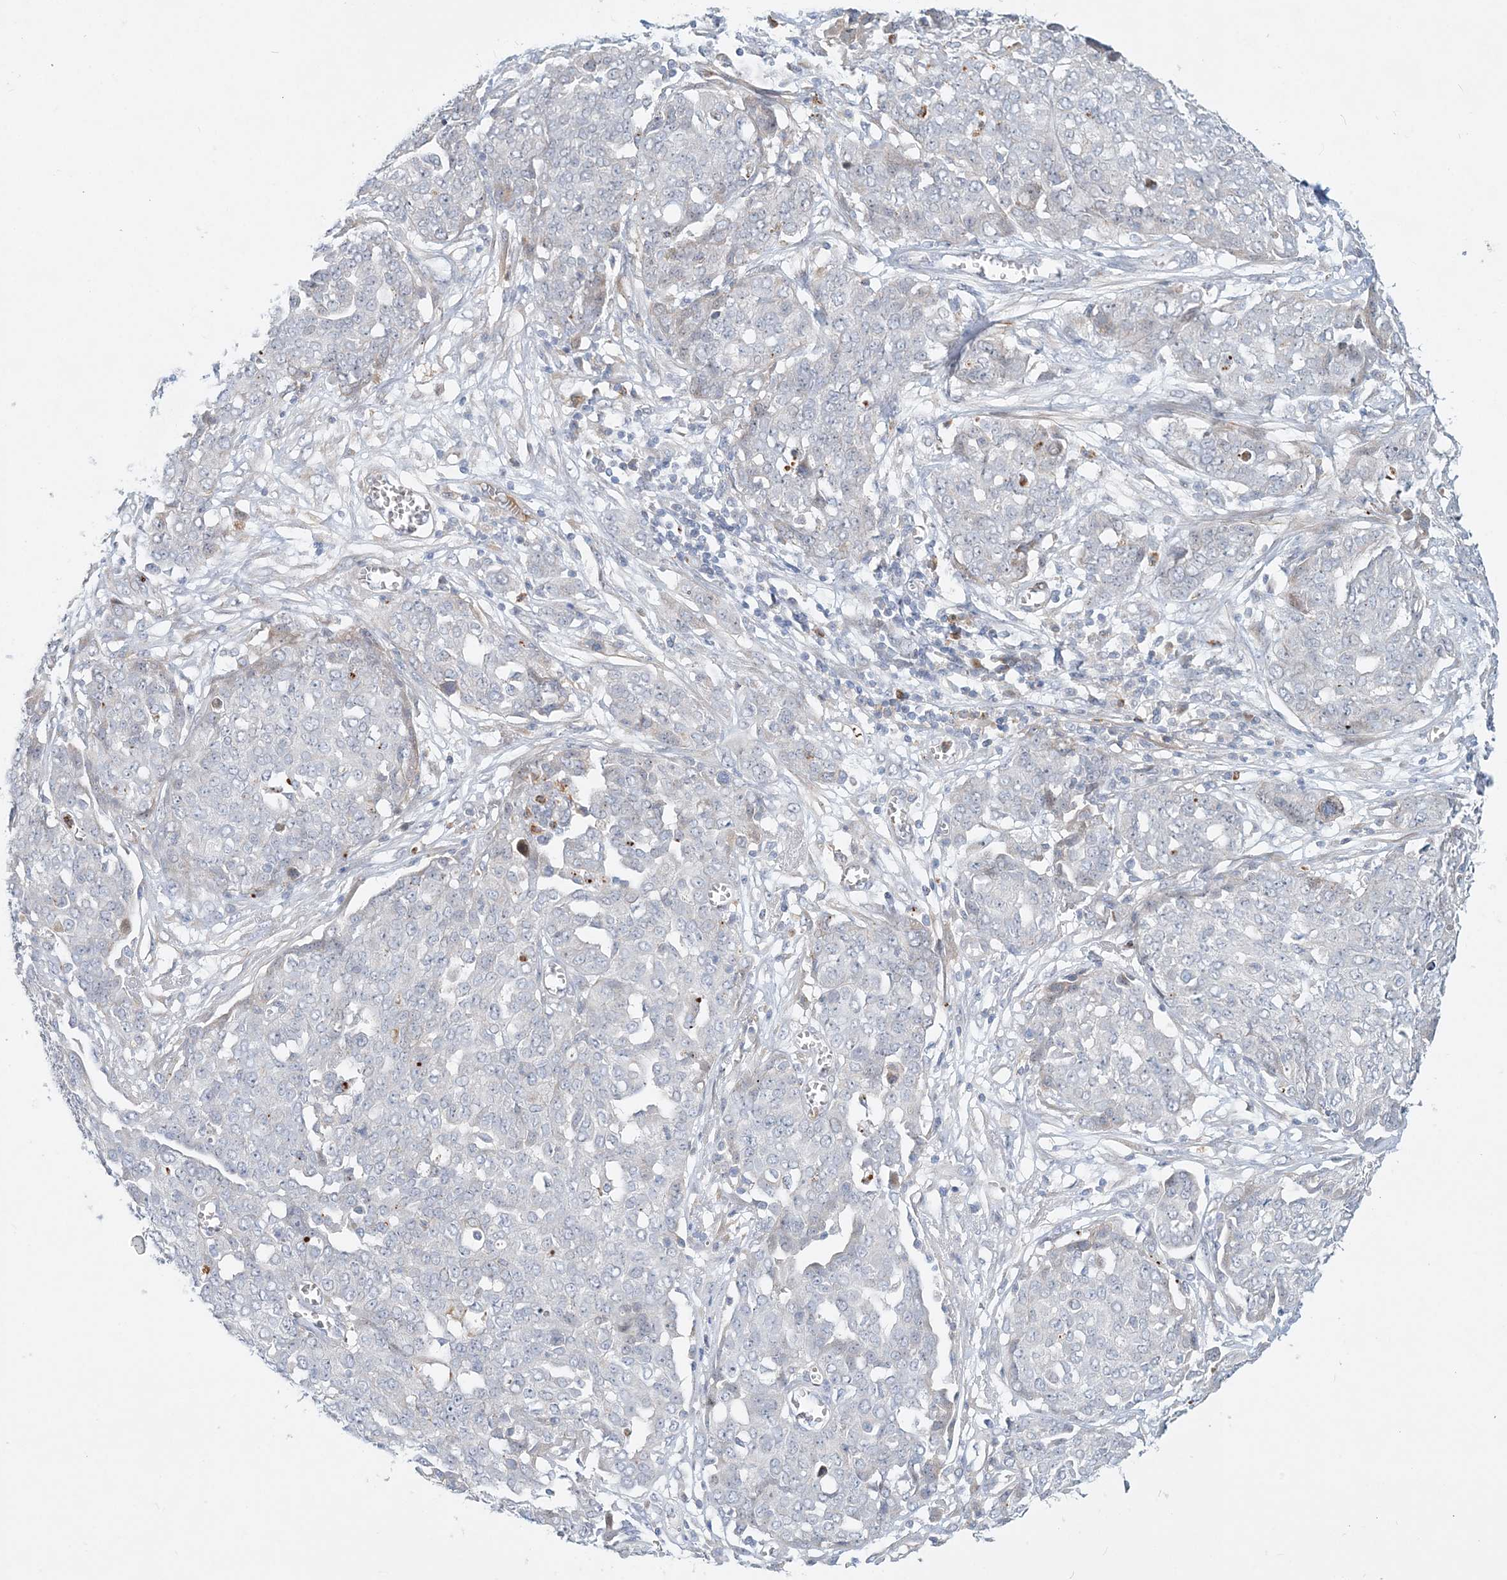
{"staining": {"intensity": "negative", "quantity": "none", "location": "none"}, "tissue": "ovarian cancer", "cell_type": "Tumor cells", "image_type": "cancer", "snomed": [{"axis": "morphology", "description": "Cystadenocarcinoma, serous, NOS"}, {"axis": "topography", "description": "Soft tissue"}, {"axis": "topography", "description": "Ovary"}], "caption": "IHC histopathology image of neoplastic tissue: ovarian cancer stained with DAB (3,3'-diaminobenzidine) demonstrates no significant protein expression in tumor cells.", "gene": "DNAH5", "patient": {"sex": "female", "age": 57}}